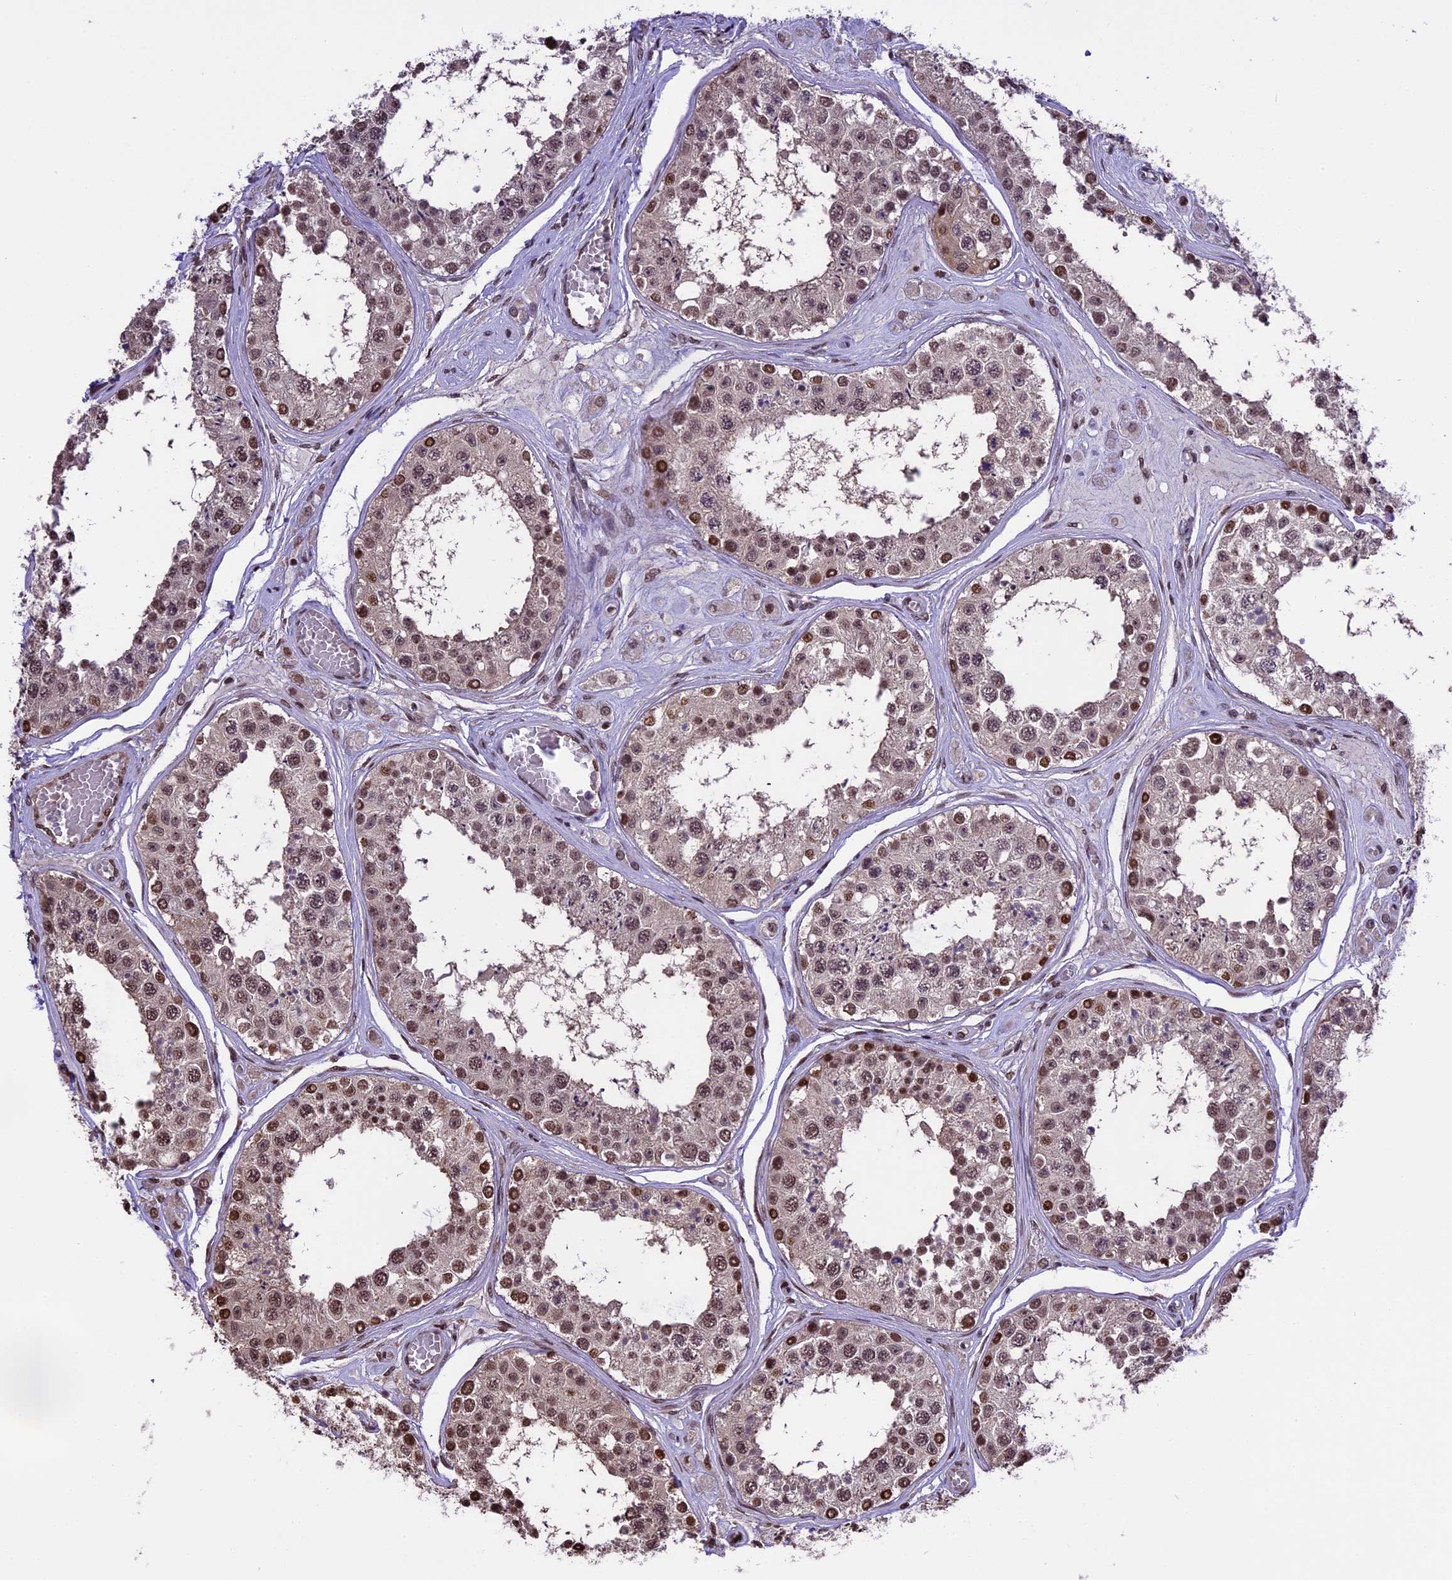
{"staining": {"intensity": "strong", "quantity": ">75%", "location": "nuclear"}, "tissue": "testis", "cell_type": "Cells in seminiferous ducts", "image_type": "normal", "snomed": [{"axis": "morphology", "description": "Normal tissue, NOS"}, {"axis": "topography", "description": "Testis"}], "caption": "High-magnification brightfield microscopy of benign testis stained with DAB (3,3'-diaminobenzidine) (brown) and counterstained with hematoxylin (blue). cells in seminiferous ducts exhibit strong nuclear positivity is identified in about>75% of cells. (IHC, brightfield microscopy, high magnification).", "gene": "POLR3E", "patient": {"sex": "male", "age": 25}}